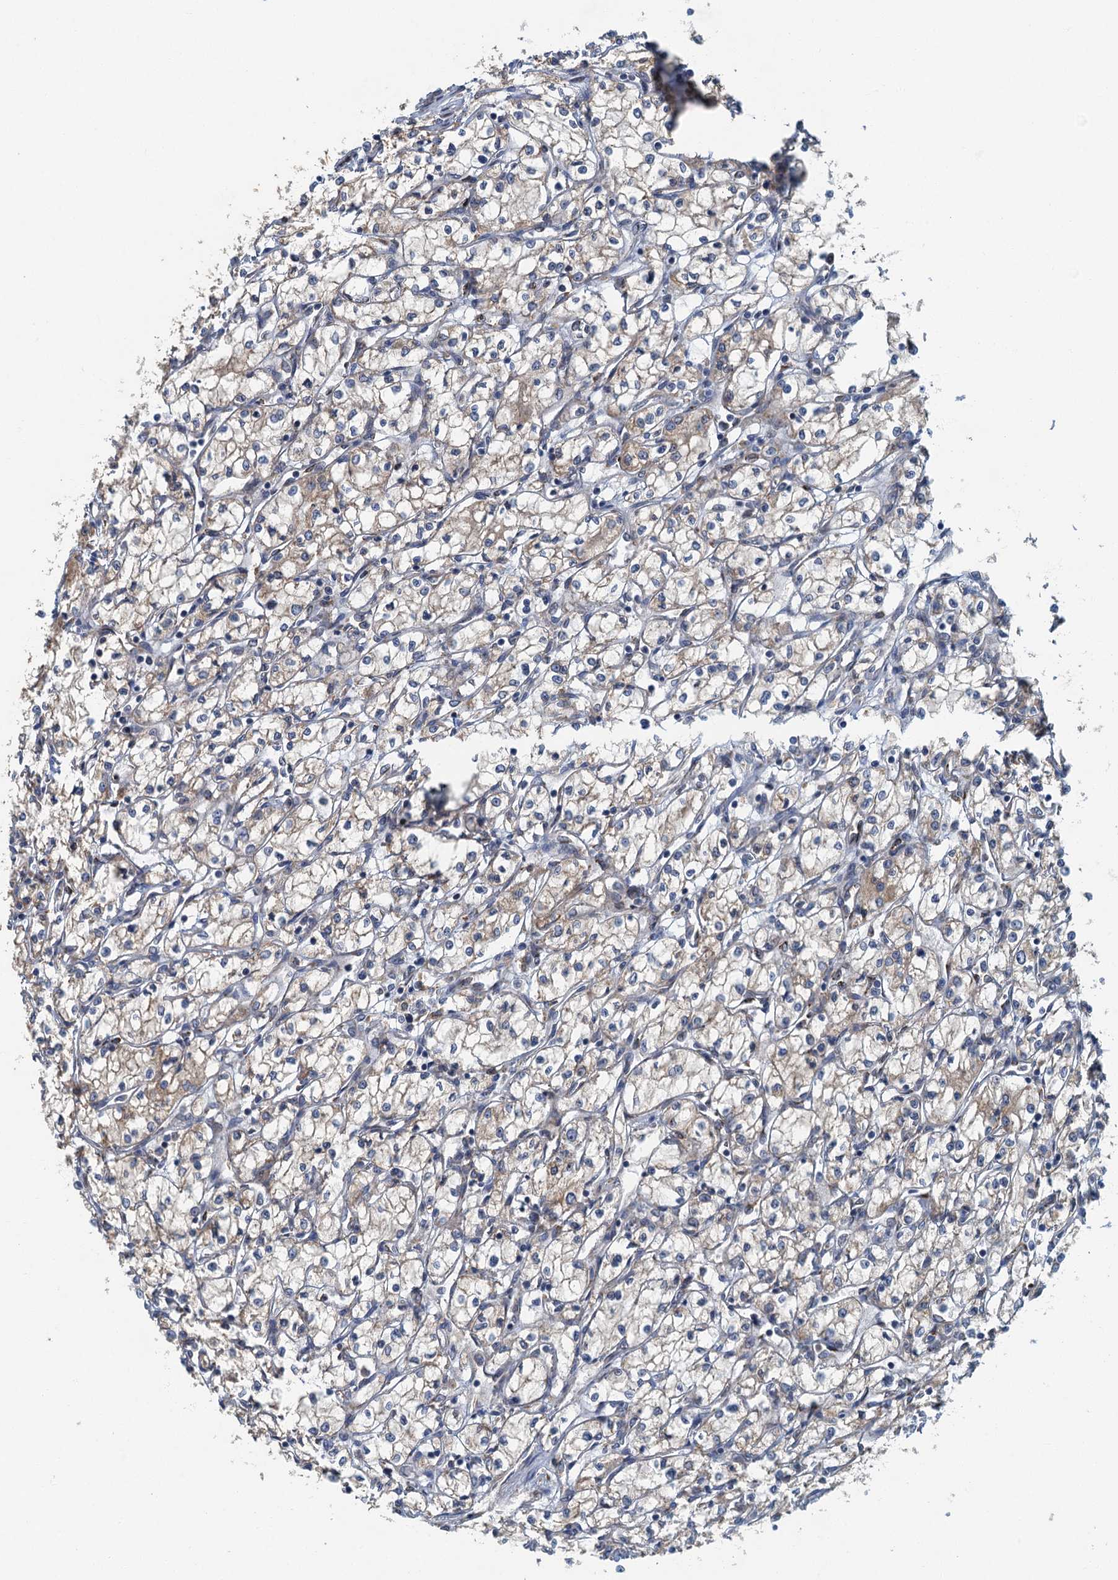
{"staining": {"intensity": "negative", "quantity": "none", "location": "none"}, "tissue": "renal cancer", "cell_type": "Tumor cells", "image_type": "cancer", "snomed": [{"axis": "morphology", "description": "Adenocarcinoma, NOS"}, {"axis": "topography", "description": "Kidney"}], "caption": "Immunohistochemistry of human renal cancer demonstrates no positivity in tumor cells.", "gene": "SPDYC", "patient": {"sex": "male", "age": 59}}